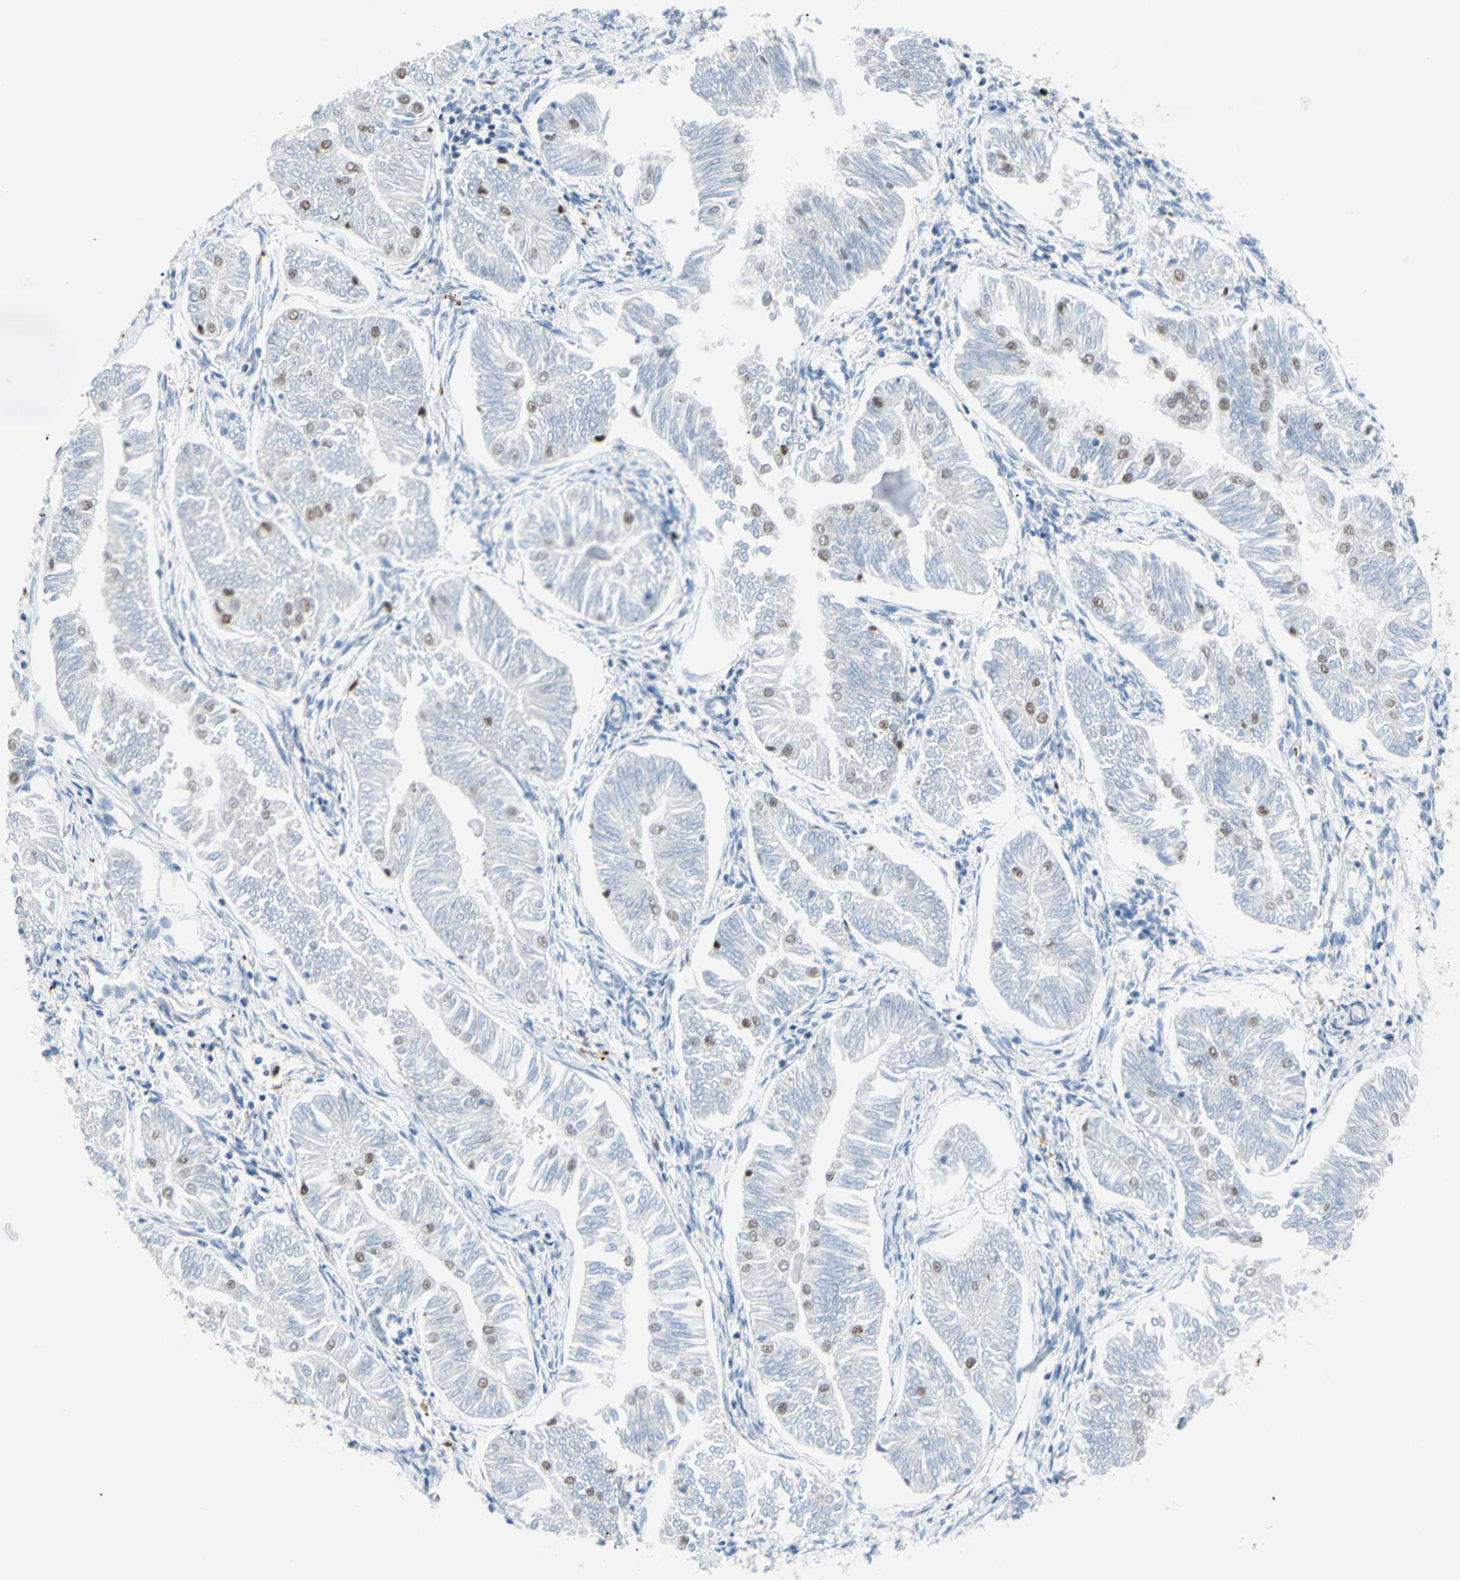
{"staining": {"intensity": "negative", "quantity": "none", "location": "none"}, "tissue": "endometrial cancer", "cell_type": "Tumor cells", "image_type": "cancer", "snomed": [{"axis": "morphology", "description": "Adenocarcinoma, NOS"}, {"axis": "topography", "description": "Endometrium"}], "caption": "The photomicrograph exhibits no staining of tumor cells in endometrial cancer (adenocarcinoma).", "gene": "EED", "patient": {"sex": "female", "age": 53}}